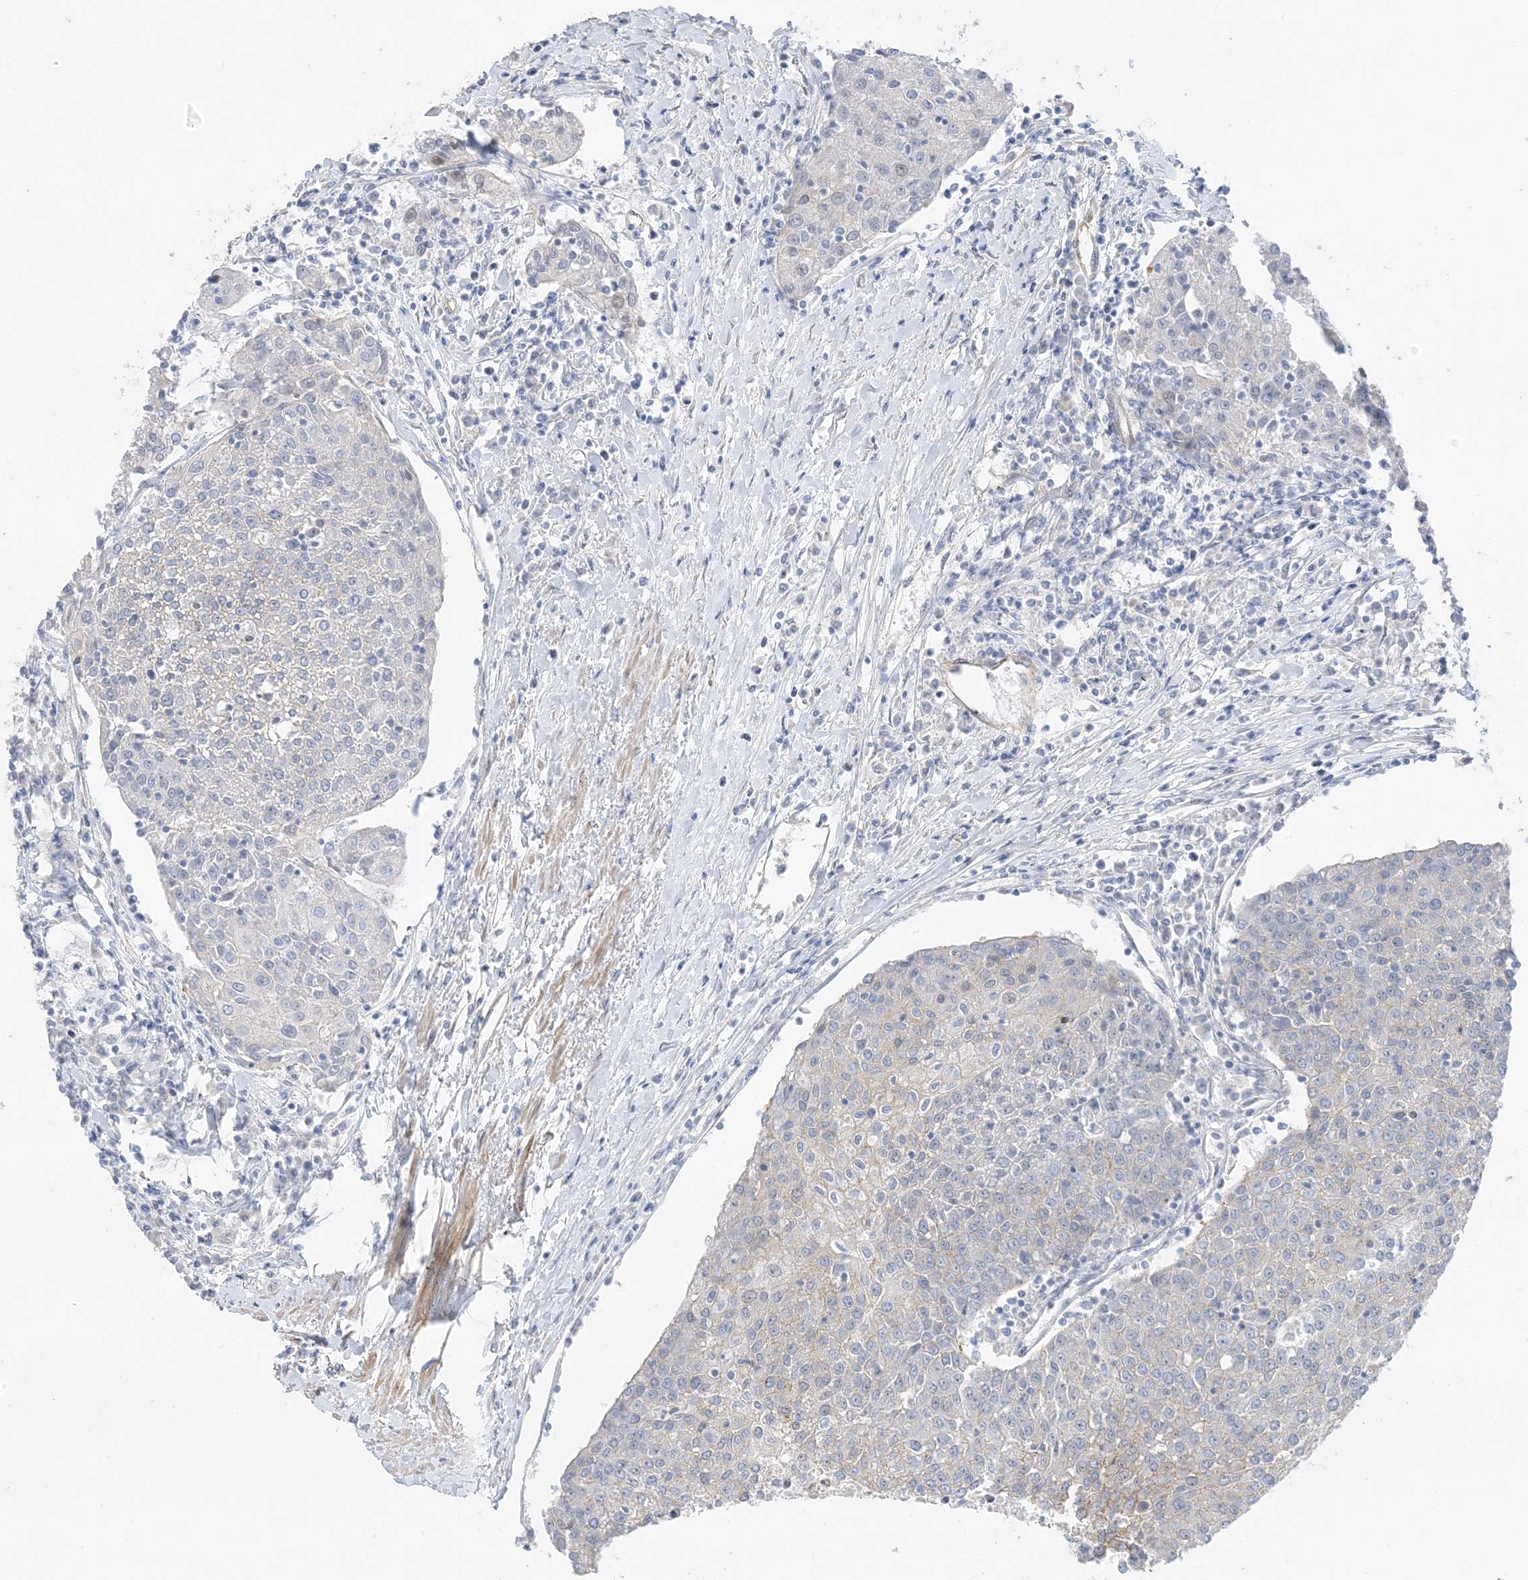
{"staining": {"intensity": "weak", "quantity": "<25%", "location": "cytoplasmic/membranous"}, "tissue": "urothelial cancer", "cell_type": "Tumor cells", "image_type": "cancer", "snomed": [{"axis": "morphology", "description": "Urothelial carcinoma, High grade"}, {"axis": "topography", "description": "Urinary bladder"}], "caption": "Immunohistochemistry of urothelial cancer displays no positivity in tumor cells.", "gene": "IL36B", "patient": {"sex": "female", "age": 85}}